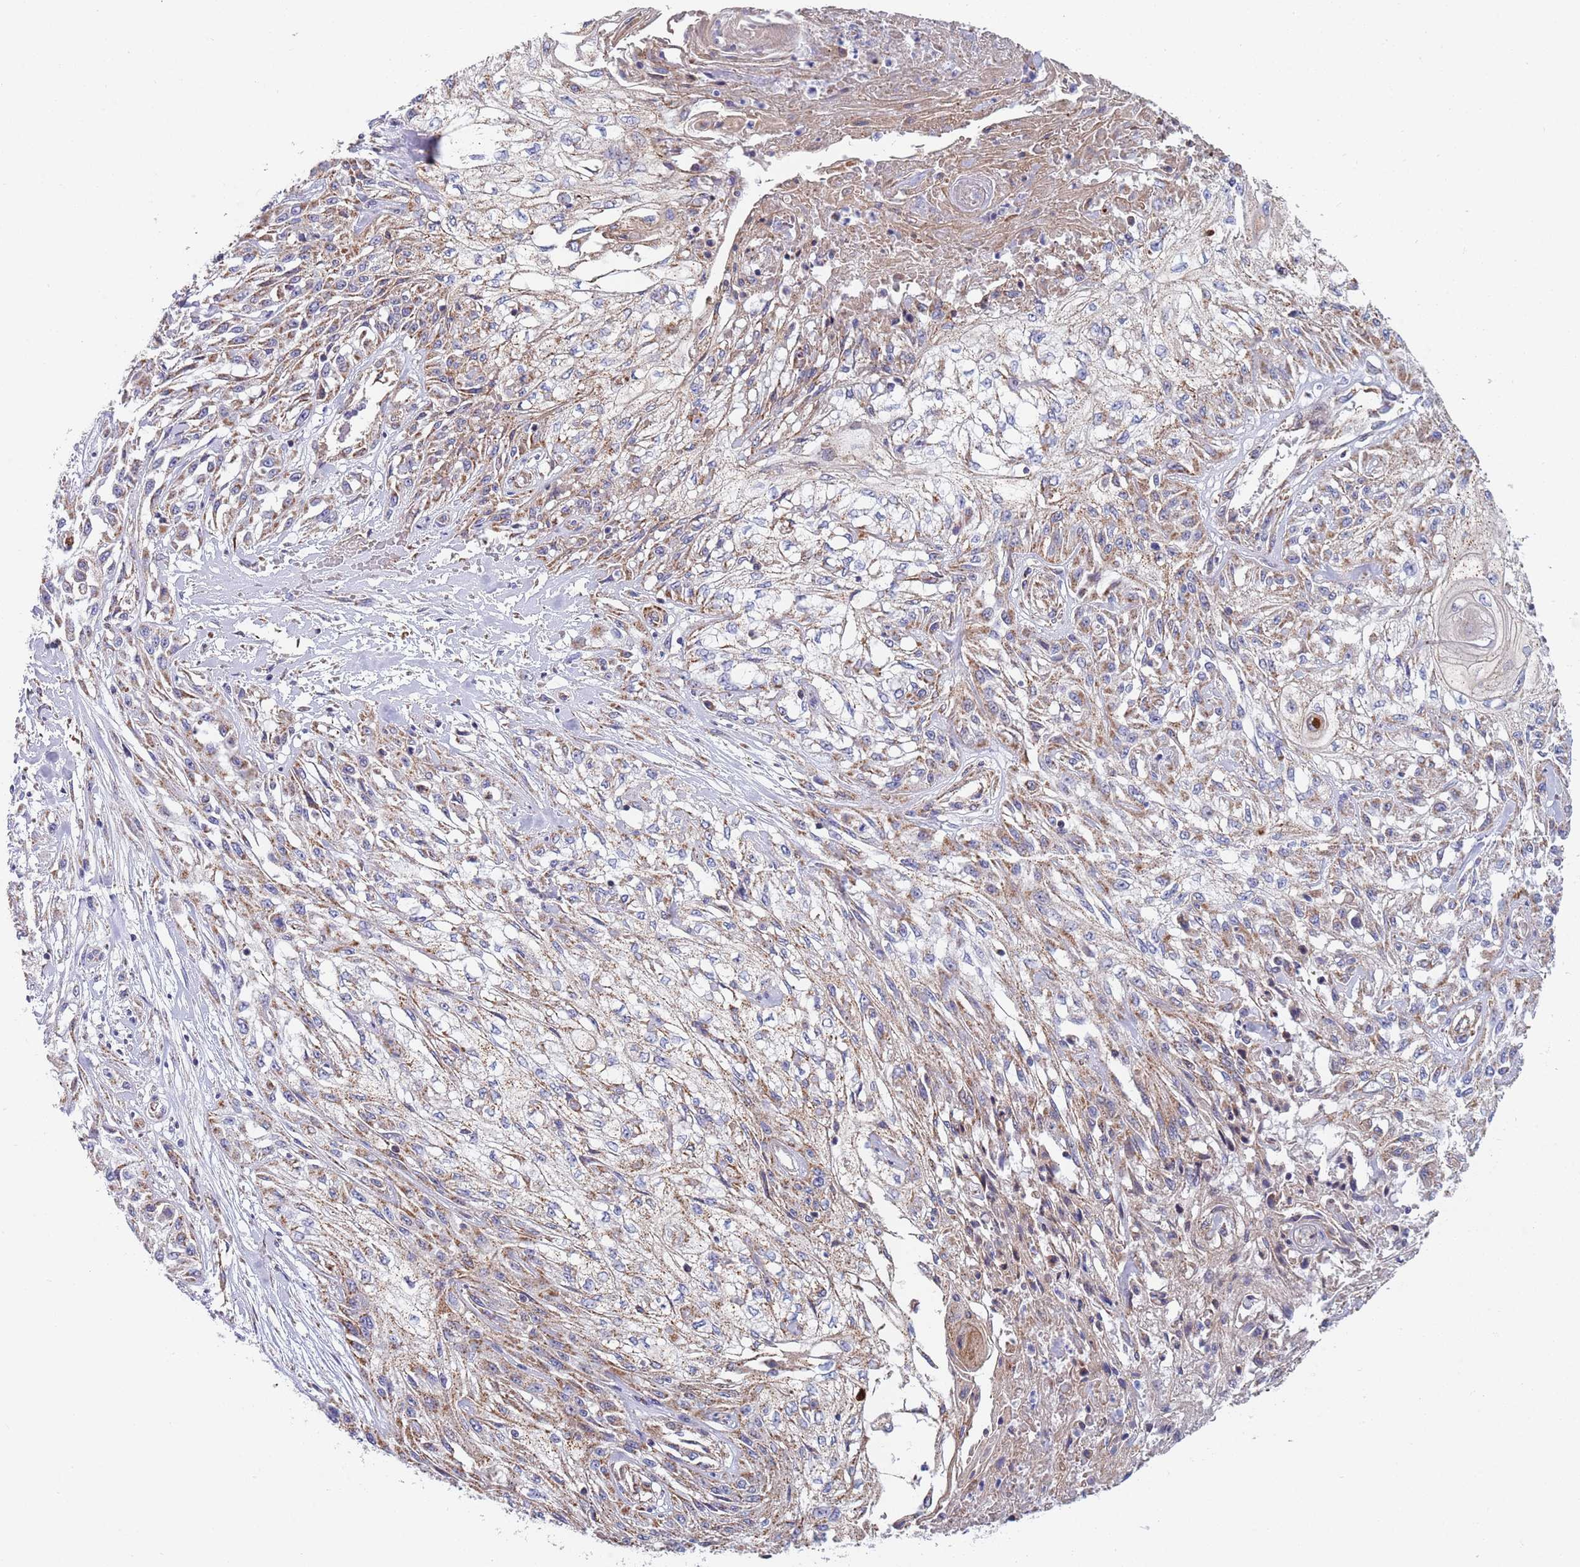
{"staining": {"intensity": "moderate", "quantity": ">75%", "location": "cytoplasmic/membranous"}, "tissue": "skin cancer", "cell_type": "Tumor cells", "image_type": "cancer", "snomed": [{"axis": "morphology", "description": "Squamous cell carcinoma, NOS"}, {"axis": "morphology", "description": "Squamous cell carcinoma, metastatic, NOS"}, {"axis": "topography", "description": "Skin"}, {"axis": "topography", "description": "Lymph node"}], "caption": "A high-resolution image shows immunohistochemistry (IHC) staining of skin cancer (metastatic squamous cell carcinoma), which shows moderate cytoplasmic/membranous expression in approximately >75% of tumor cells.", "gene": "PWWP3A", "patient": {"sex": "male", "age": 75}}